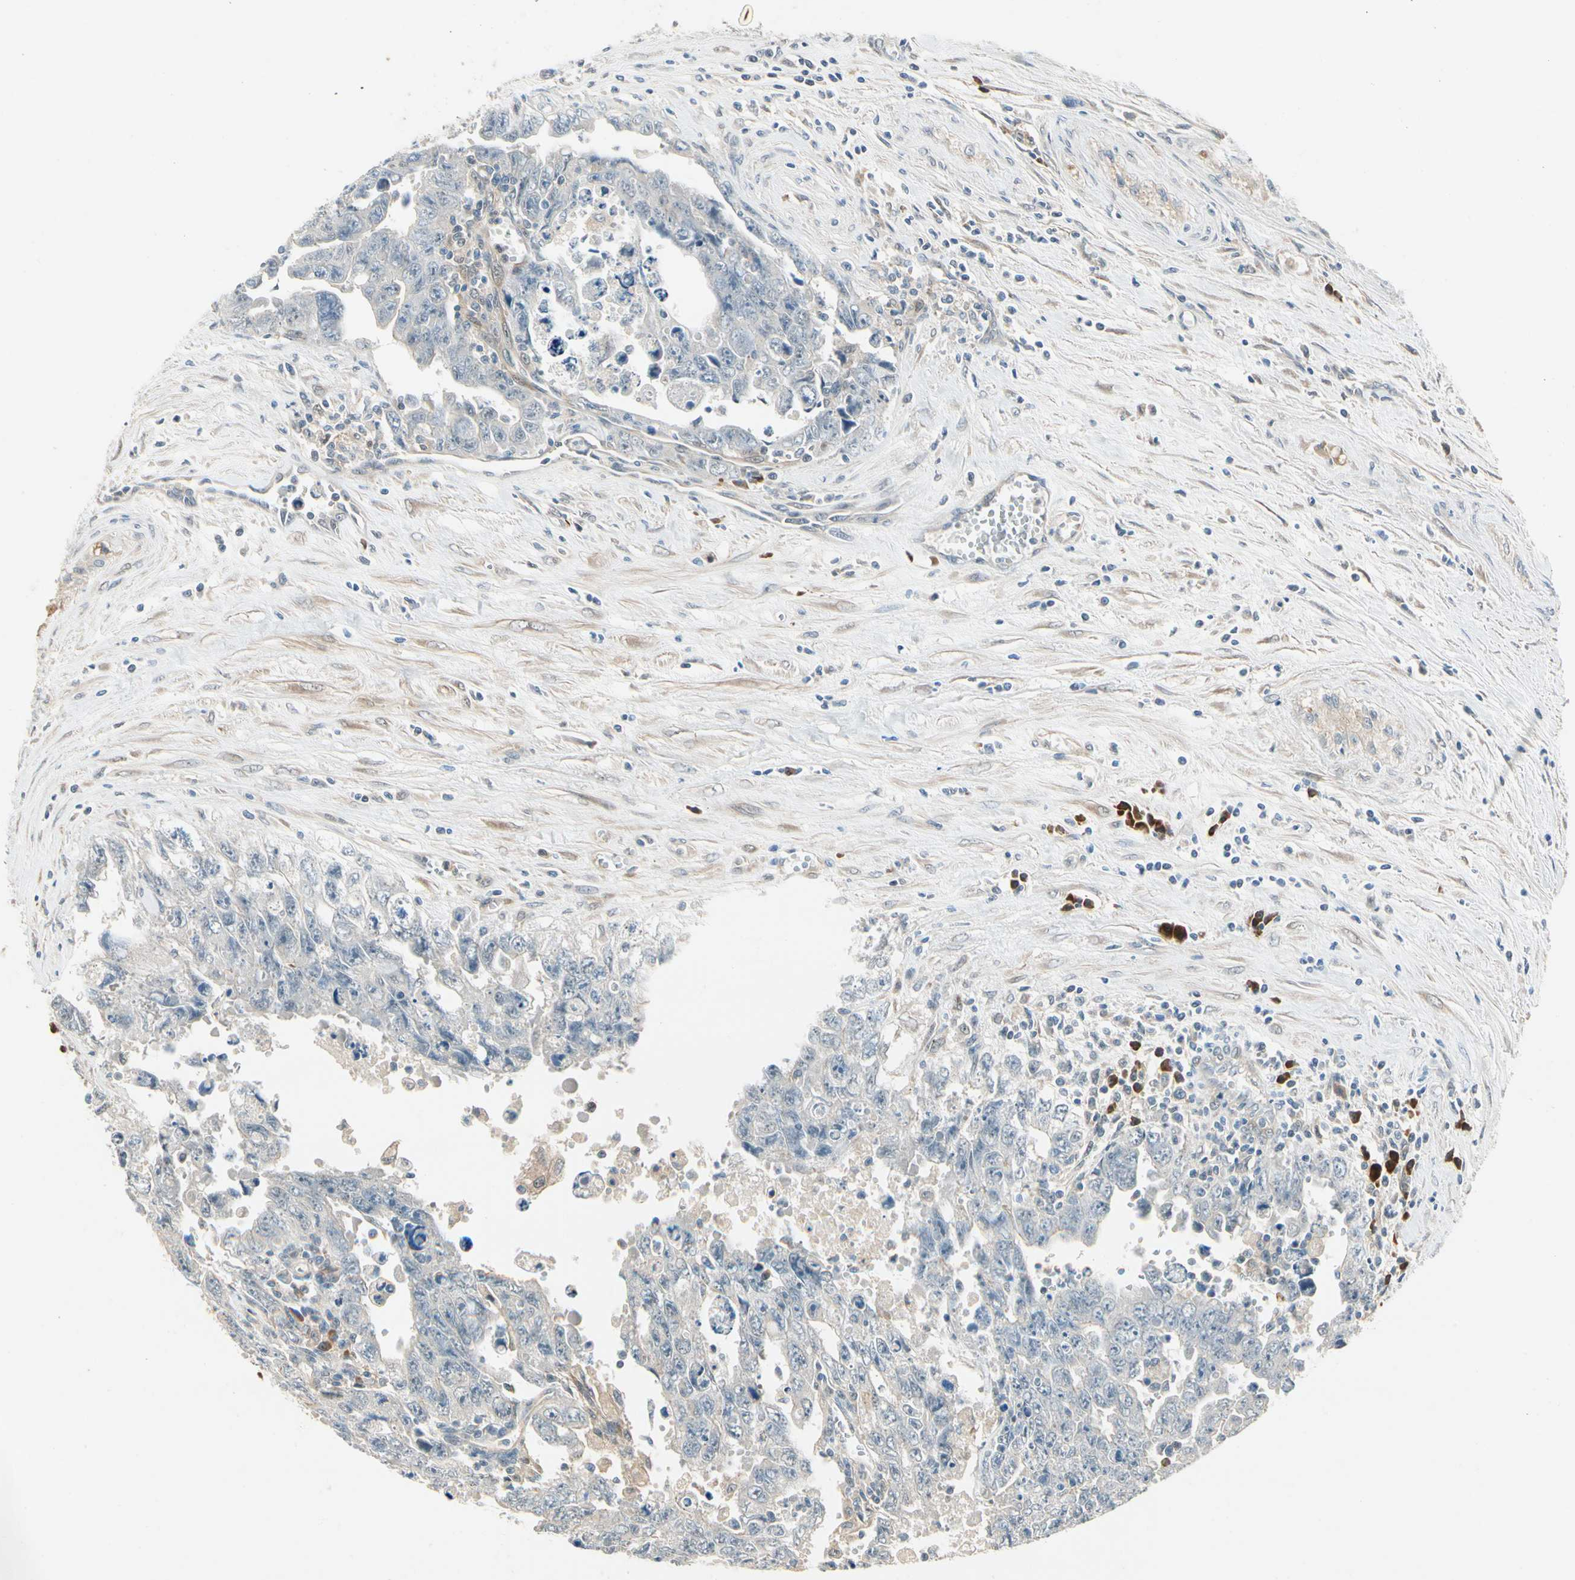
{"staining": {"intensity": "weak", "quantity": "<25%", "location": "cytoplasmic/membranous"}, "tissue": "testis cancer", "cell_type": "Tumor cells", "image_type": "cancer", "snomed": [{"axis": "morphology", "description": "Carcinoma, Embryonal, NOS"}, {"axis": "topography", "description": "Testis"}], "caption": "A high-resolution photomicrograph shows immunohistochemistry (IHC) staining of embryonal carcinoma (testis), which displays no significant positivity in tumor cells.", "gene": "WIPI1", "patient": {"sex": "male", "age": 28}}